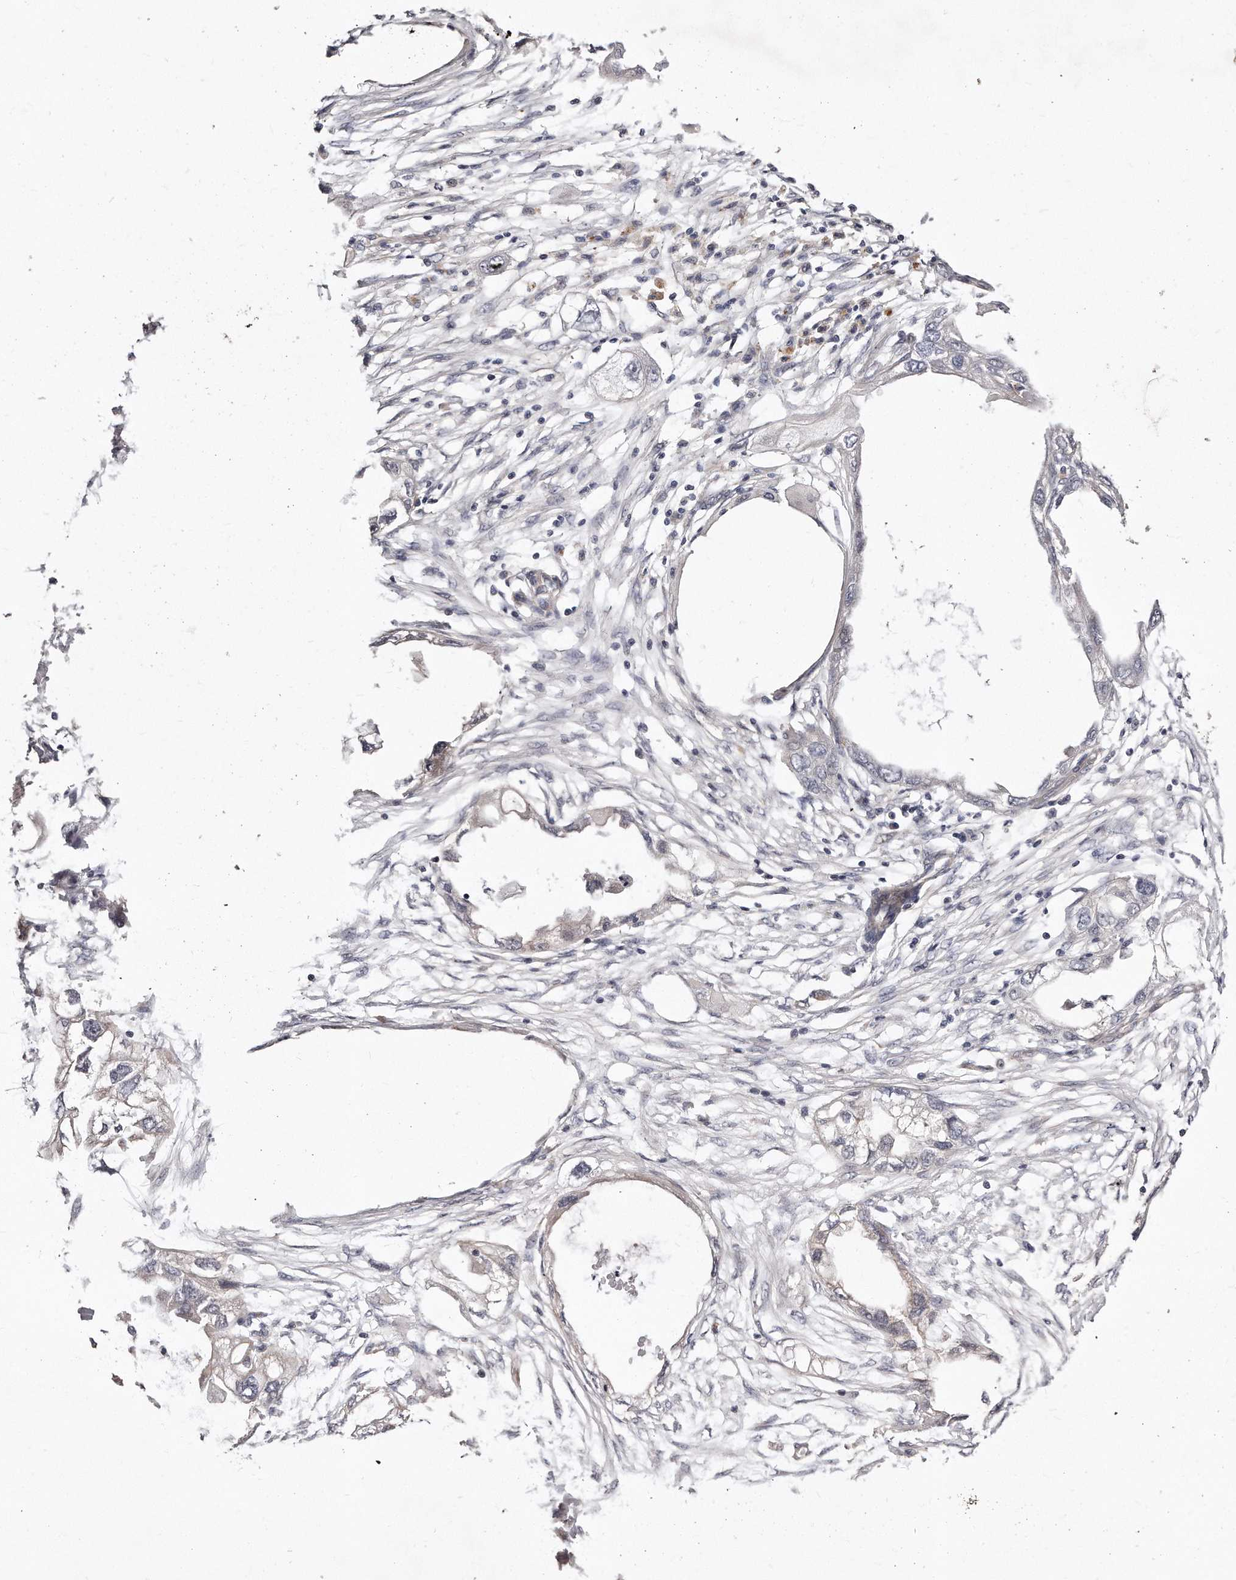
{"staining": {"intensity": "weak", "quantity": "<25%", "location": "cytoplasmic/membranous"}, "tissue": "endometrial cancer", "cell_type": "Tumor cells", "image_type": "cancer", "snomed": [{"axis": "morphology", "description": "Adenocarcinoma, NOS"}, {"axis": "morphology", "description": "Adenocarcinoma, metastatic, NOS"}, {"axis": "topography", "description": "Adipose tissue"}, {"axis": "topography", "description": "Endometrium"}], "caption": "IHC of human endometrial cancer exhibits no staining in tumor cells.", "gene": "CASZ1", "patient": {"sex": "female", "age": 67}}